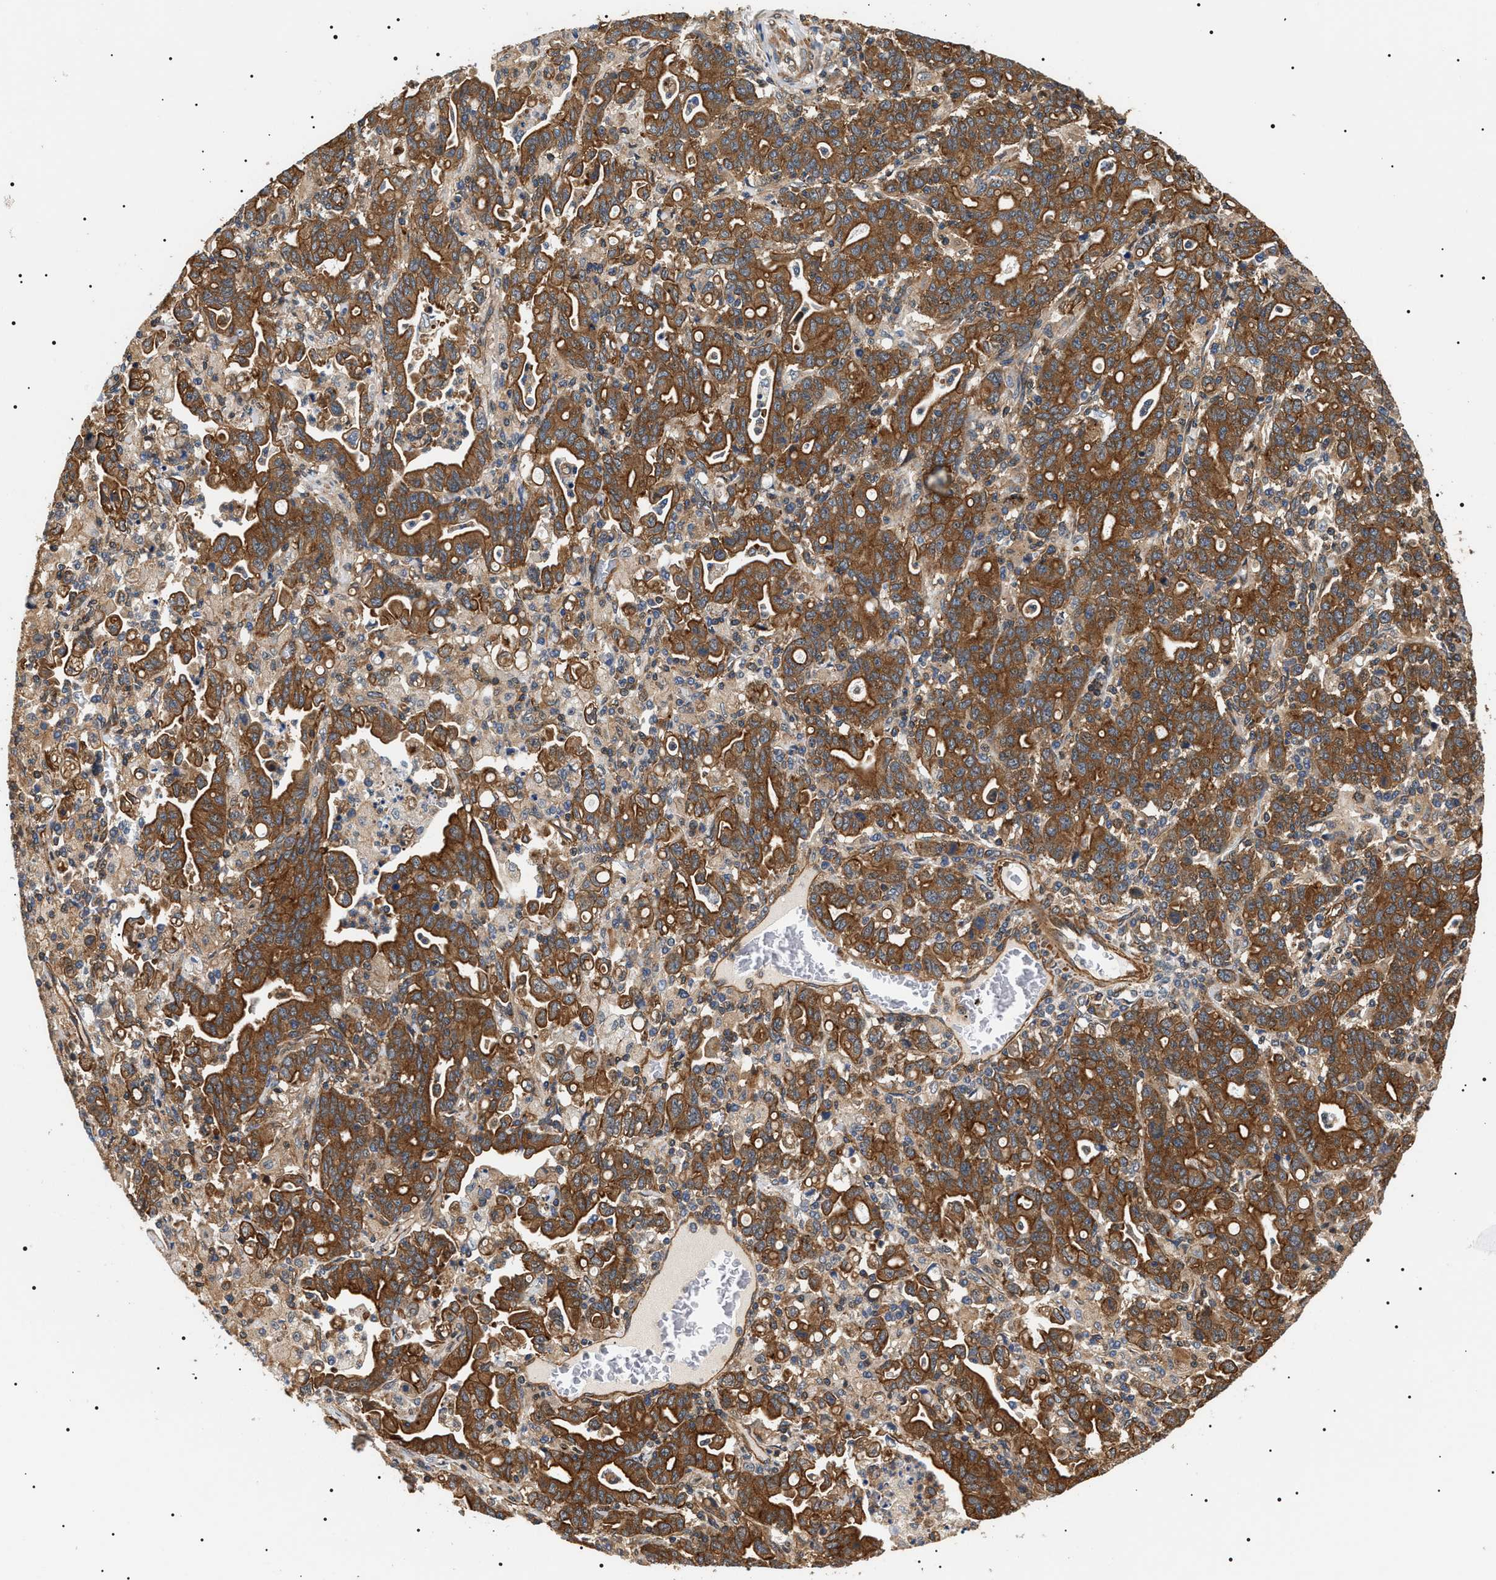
{"staining": {"intensity": "moderate", "quantity": ">75%", "location": "cytoplasmic/membranous"}, "tissue": "stomach cancer", "cell_type": "Tumor cells", "image_type": "cancer", "snomed": [{"axis": "morphology", "description": "Adenocarcinoma, NOS"}, {"axis": "topography", "description": "Stomach, upper"}], "caption": "There is medium levels of moderate cytoplasmic/membranous staining in tumor cells of adenocarcinoma (stomach), as demonstrated by immunohistochemical staining (brown color).", "gene": "SH3GLB2", "patient": {"sex": "male", "age": 69}}